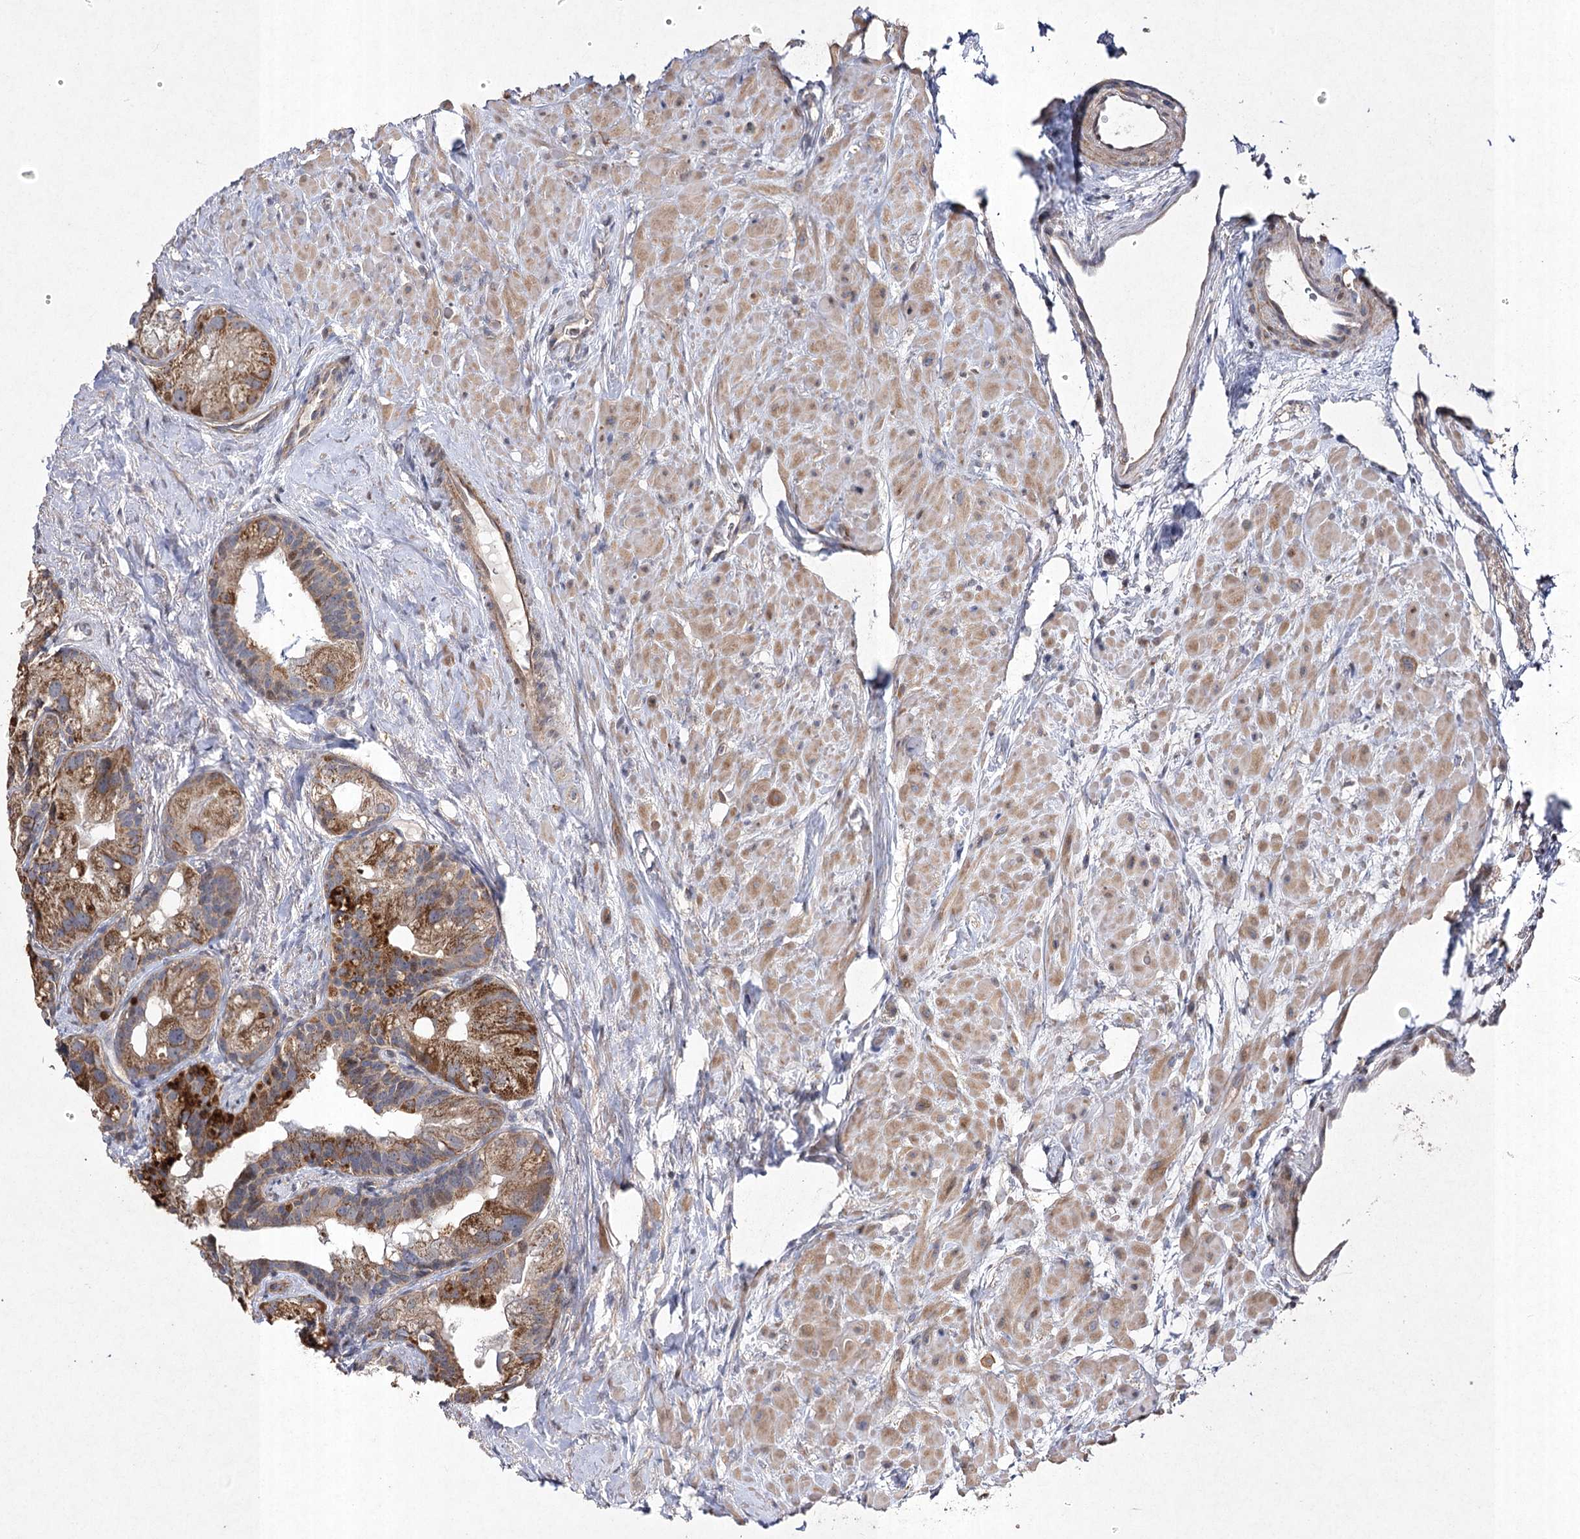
{"staining": {"intensity": "moderate", "quantity": ">75%", "location": "cytoplasmic/membranous"}, "tissue": "prostate cancer", "cell_type": "Tumor cells", "image_type": "cancer", "snomed": [{"axis": "morphology", "description": "Normal tissue, NOS"}, {"axis": "morphology", "description": "Adenocarcinoma, Low grade"}, {"axis": "topography", "description": "Prostate"}], "caption": "An immunohistochemistry (IHC) histopathology image of neoplastic tissue is shown. Protein staining in brown labels moderate cytoplasmic/membranous positivity in adenocarcinoma (low-grade) (prostate) within tumor cells.", "gene": "FANCL", "patient": {"sex": "male", "age": 72}}